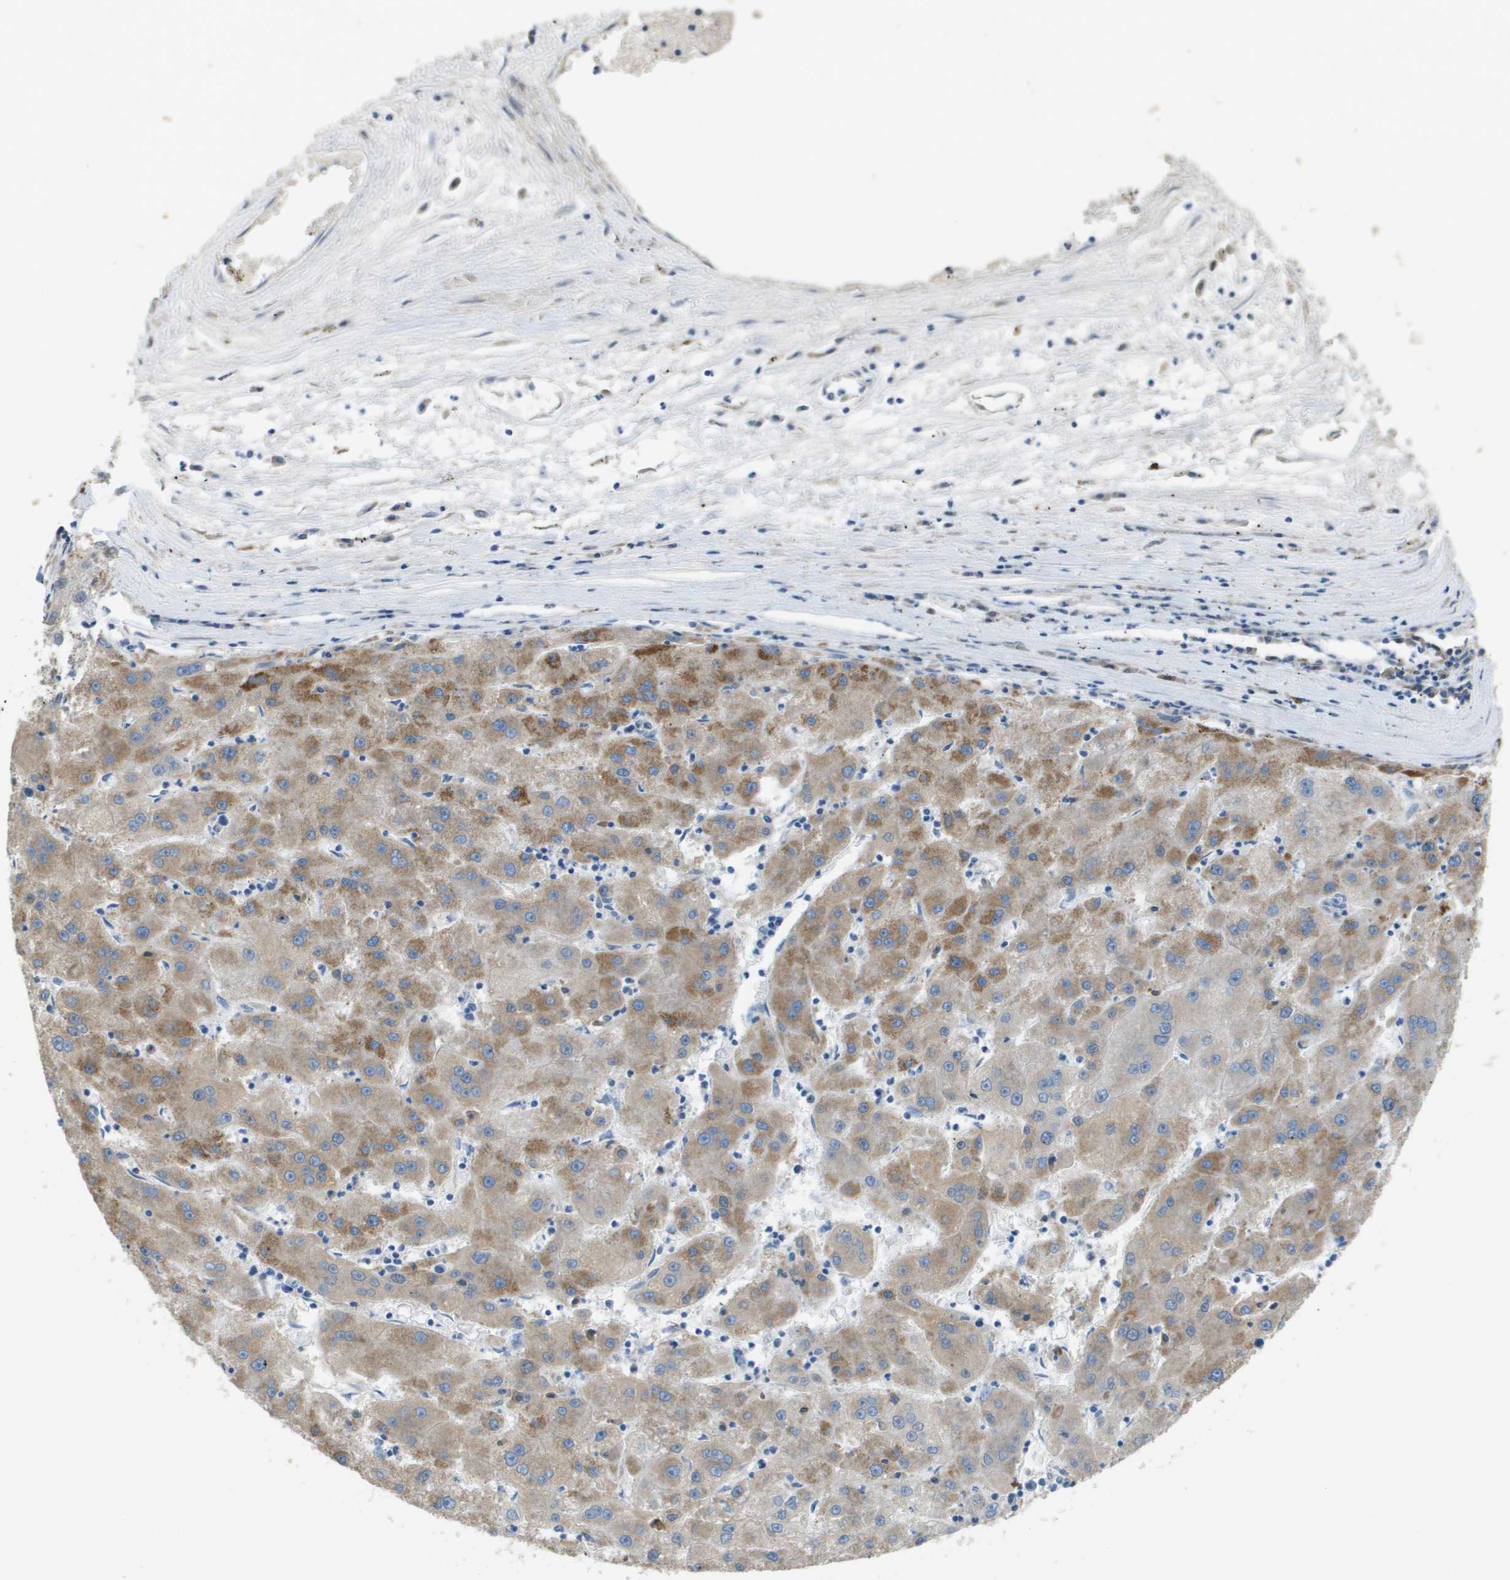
{"staining": {"intensity": "moderate", "quantity": ">75%", "location": "cytoplasmic/membranous"}, "tissue": "liver cancer", "cell_type": "Tumor cells", "image_type": "cancer", "snomed": [{"axis": "morphology", "description": "Carcinoma, Hepatocellular, NOS"}, {"axis": "topography", "description": "Liver"}], "caption": "Liver hepatocellular carcinoma stained with a protein marker reveals moderate staining in tumor cells.", "gene": "CASP10", "patient": {"sex": "male", "age": 72}}